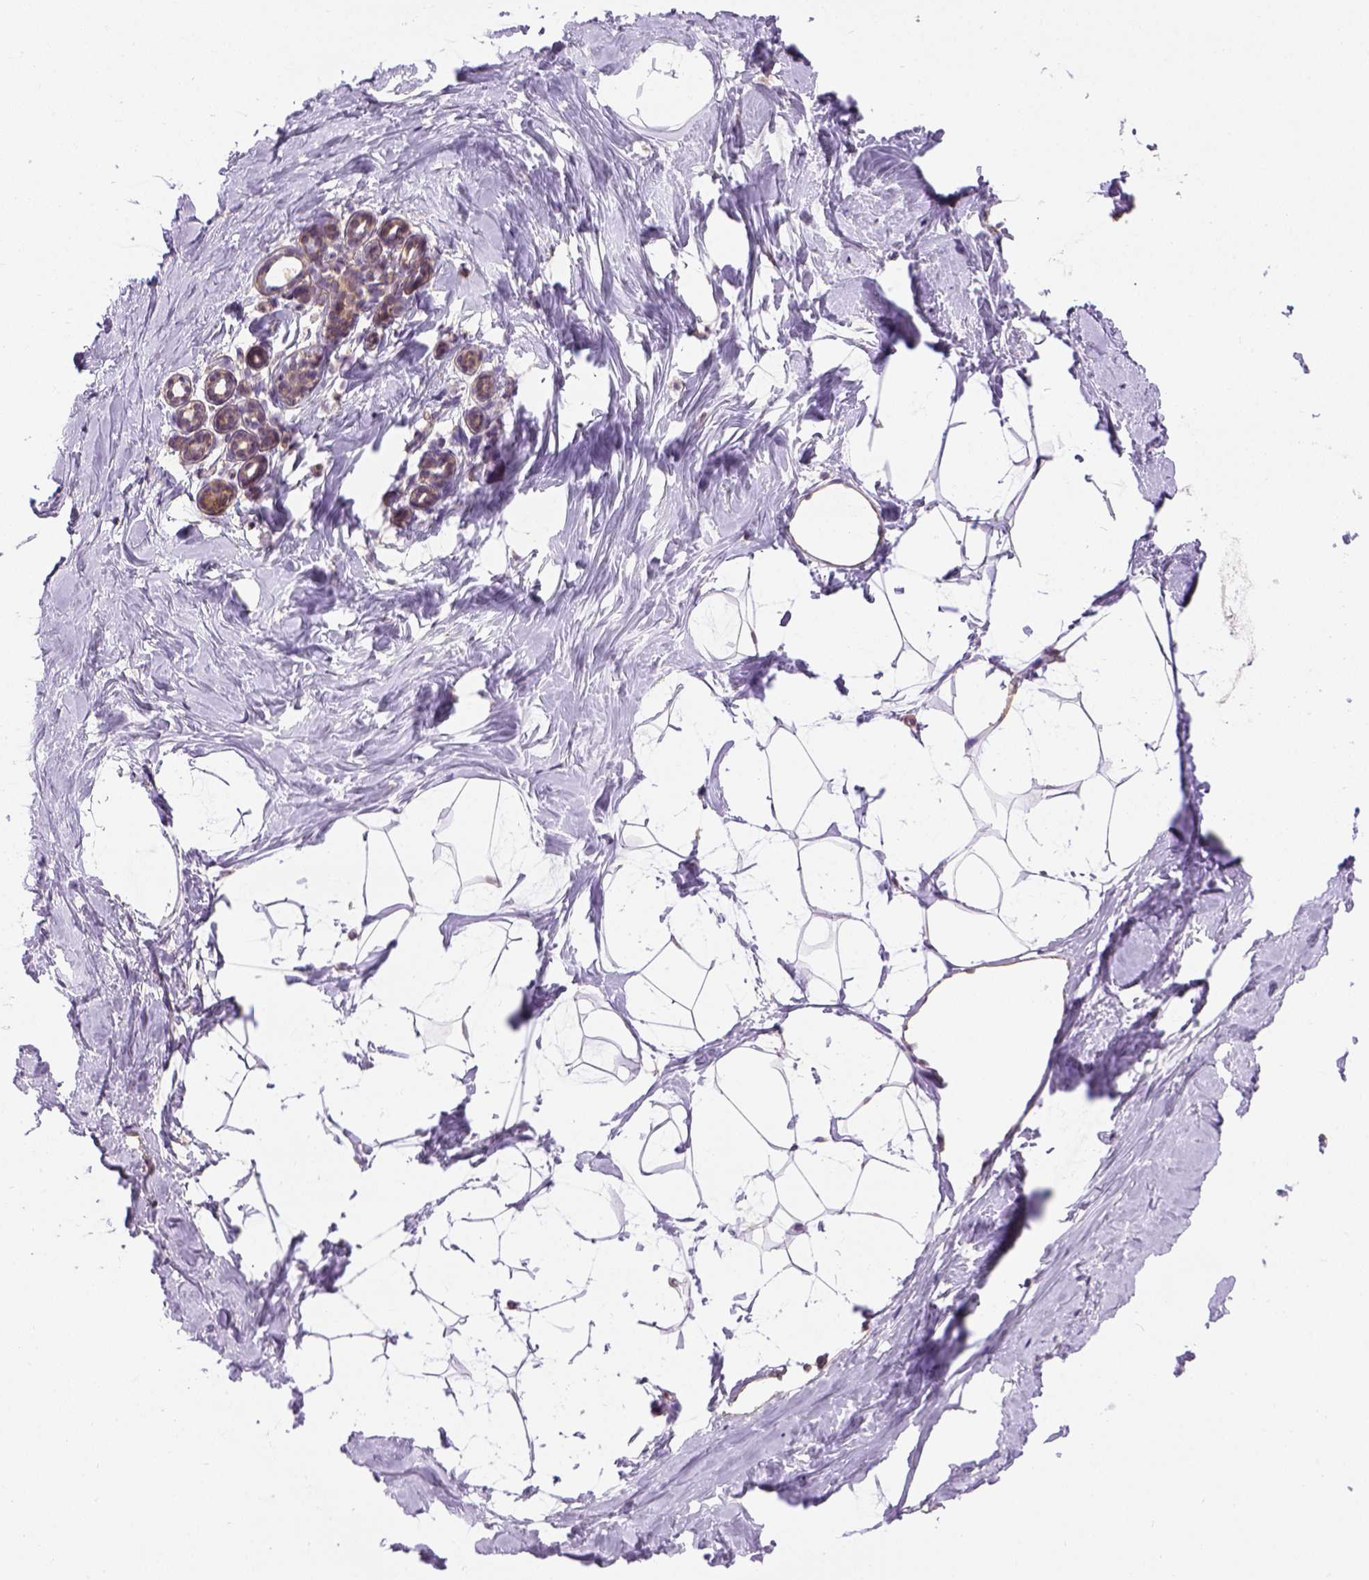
{"staining": {"intensity": "negative", "quantity": "none", "location": "none"}, "tissue": "breast", "cell_type": "Adipocytes", "image_type": "normal", "snomed": [{"axis": "morphology", "description": "Normal tissue, NOS"}, {"axis": "topography", "description": "Breast"}], "caption": "High power microscopy photomicrograph of an immunohistochemistry histopathology image of unremarkable breast, revealing no significant expression in adipocytes.", "gene": "KAZN", "patient": {"sex": "female", "age": 32}}